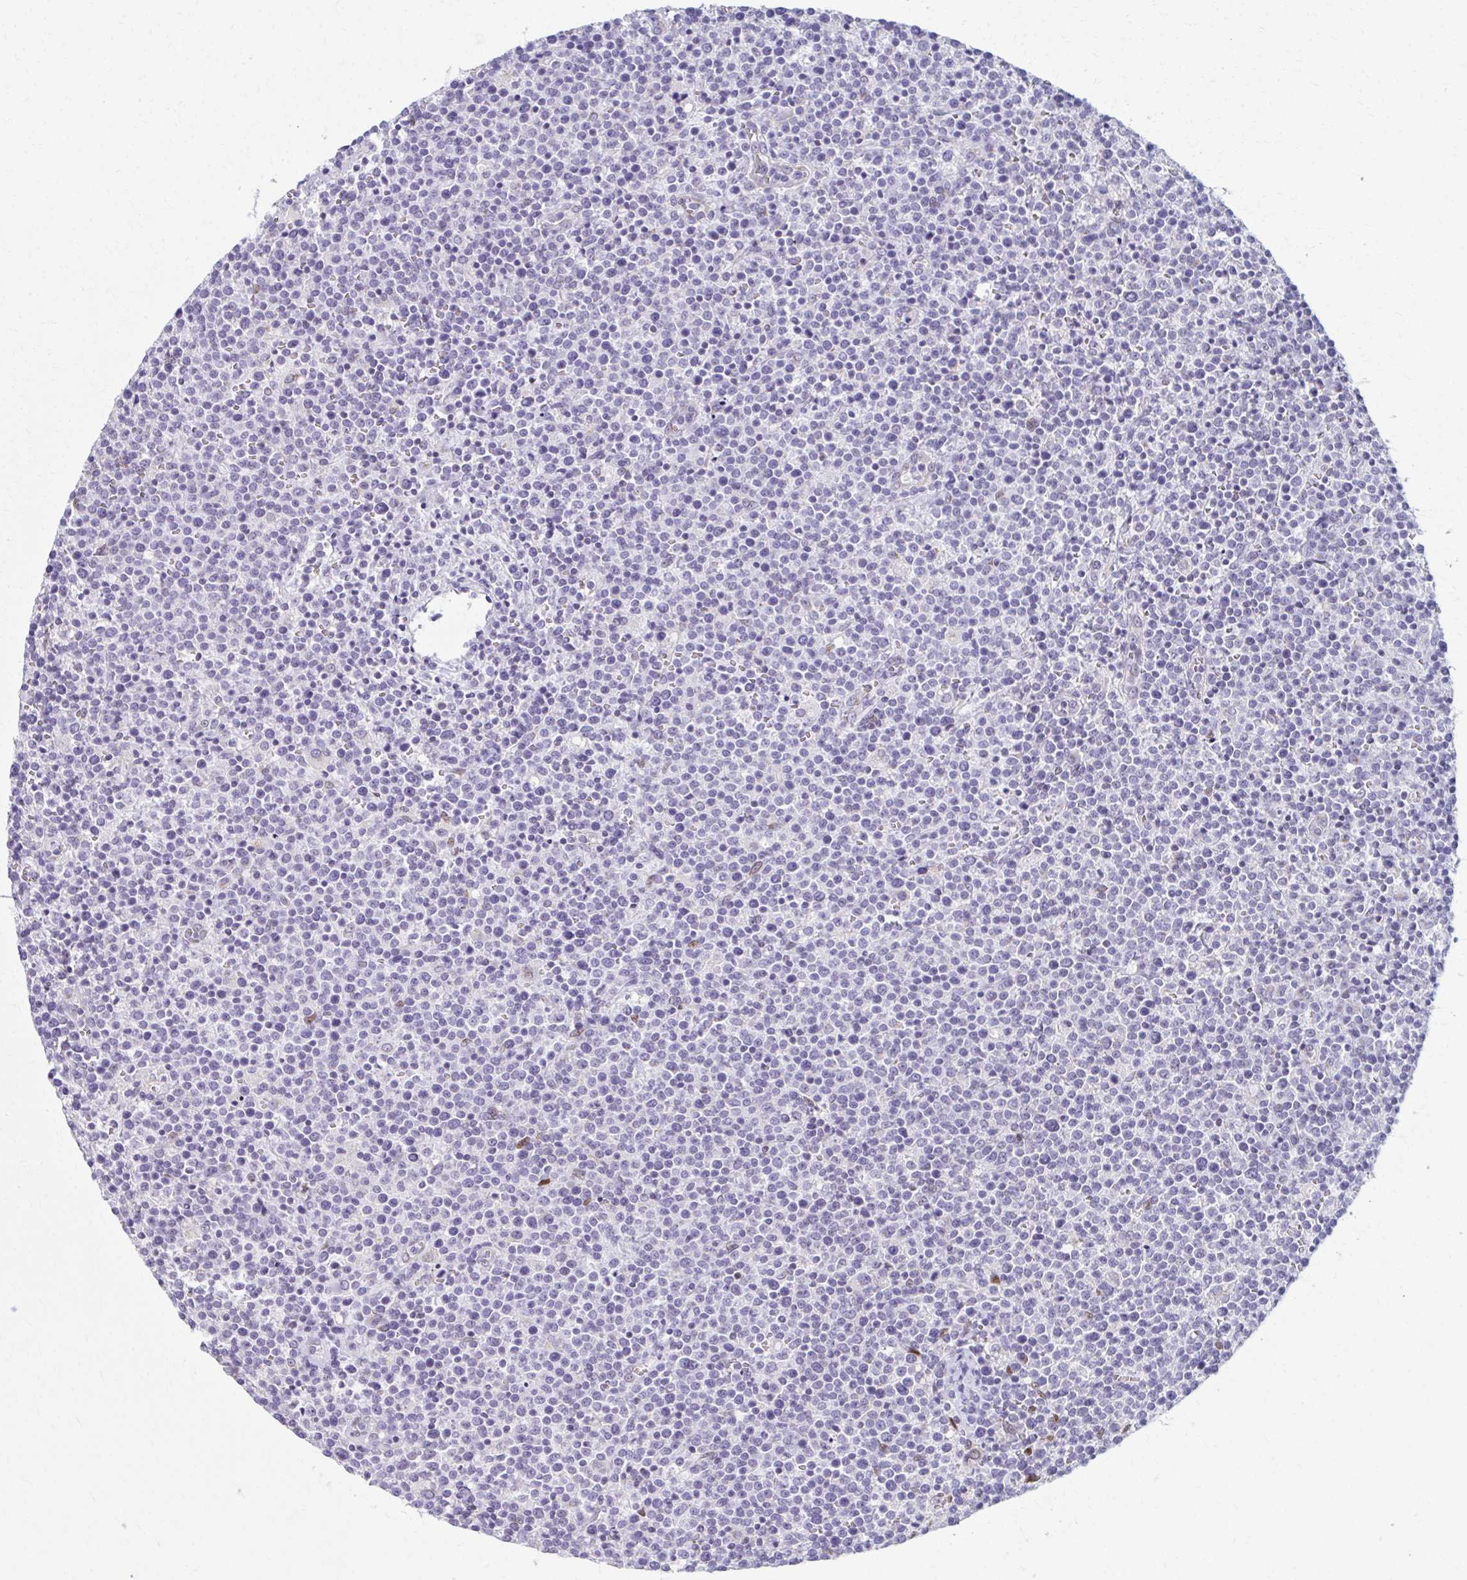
{"staining": {"intensity": "negative", "quantity": "none", "location": "none"}, "tissue": "lymphoma", "cell_type": "Tumor cells", "image_type": "cancer", "snomed": [{"axis": "morphology", "description": "Malignant lymphoma, non-Hodgkin's type, High grade"}, {"axis": "topography", "description": "Lymph node"}], "caption": "Lymphoma stained for a protein using immunohistochemistry (IHC) displays no staining tumor cells.", "gene": "SCLY", "patient": {"sex": "male", "age": 61}}